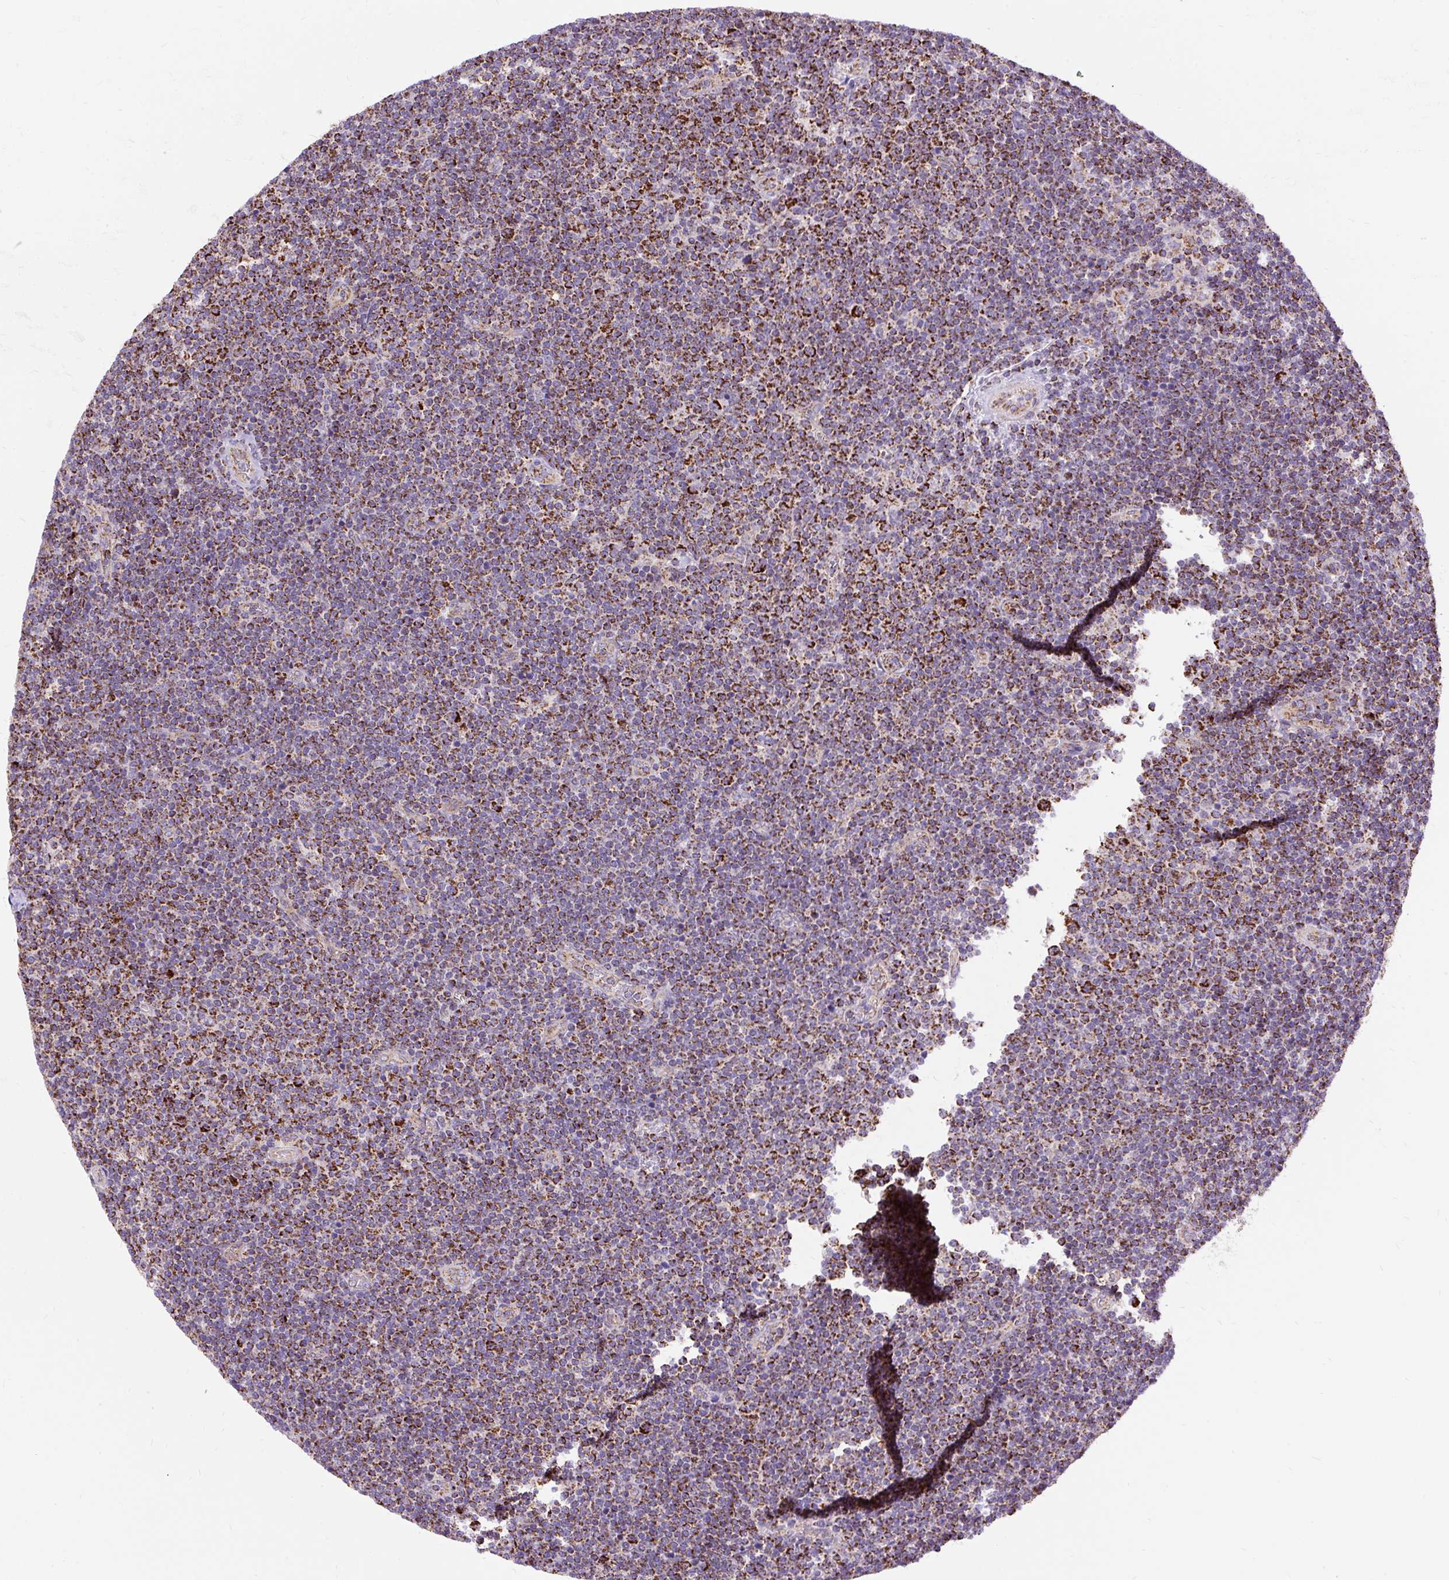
{"staining": {"intensity": "strong", "quantity": "25%-75%", "location": "cytoplasmic/membranous"}, "tissue": "lymphoma", "cell_type": "Tumor cells", "image_type": "cancer", "snomed": [{"axis": "morphology", "description": "Malignant lymphoma, non-Hodgkin's type, Low grade"}, {"axis": "topography", "description": "Lymph node"}], "caption": "Immunohistochemistry (IHC) (DAB) staining of malignant lymphoma, non-Hodgkin's type (low-grade) reveals strong cytoplasmic/membranous protein staining in about 25%-75% of tumor cells.", "gene": "CEP290", "patient": {"sex": "male", "age": 48}}